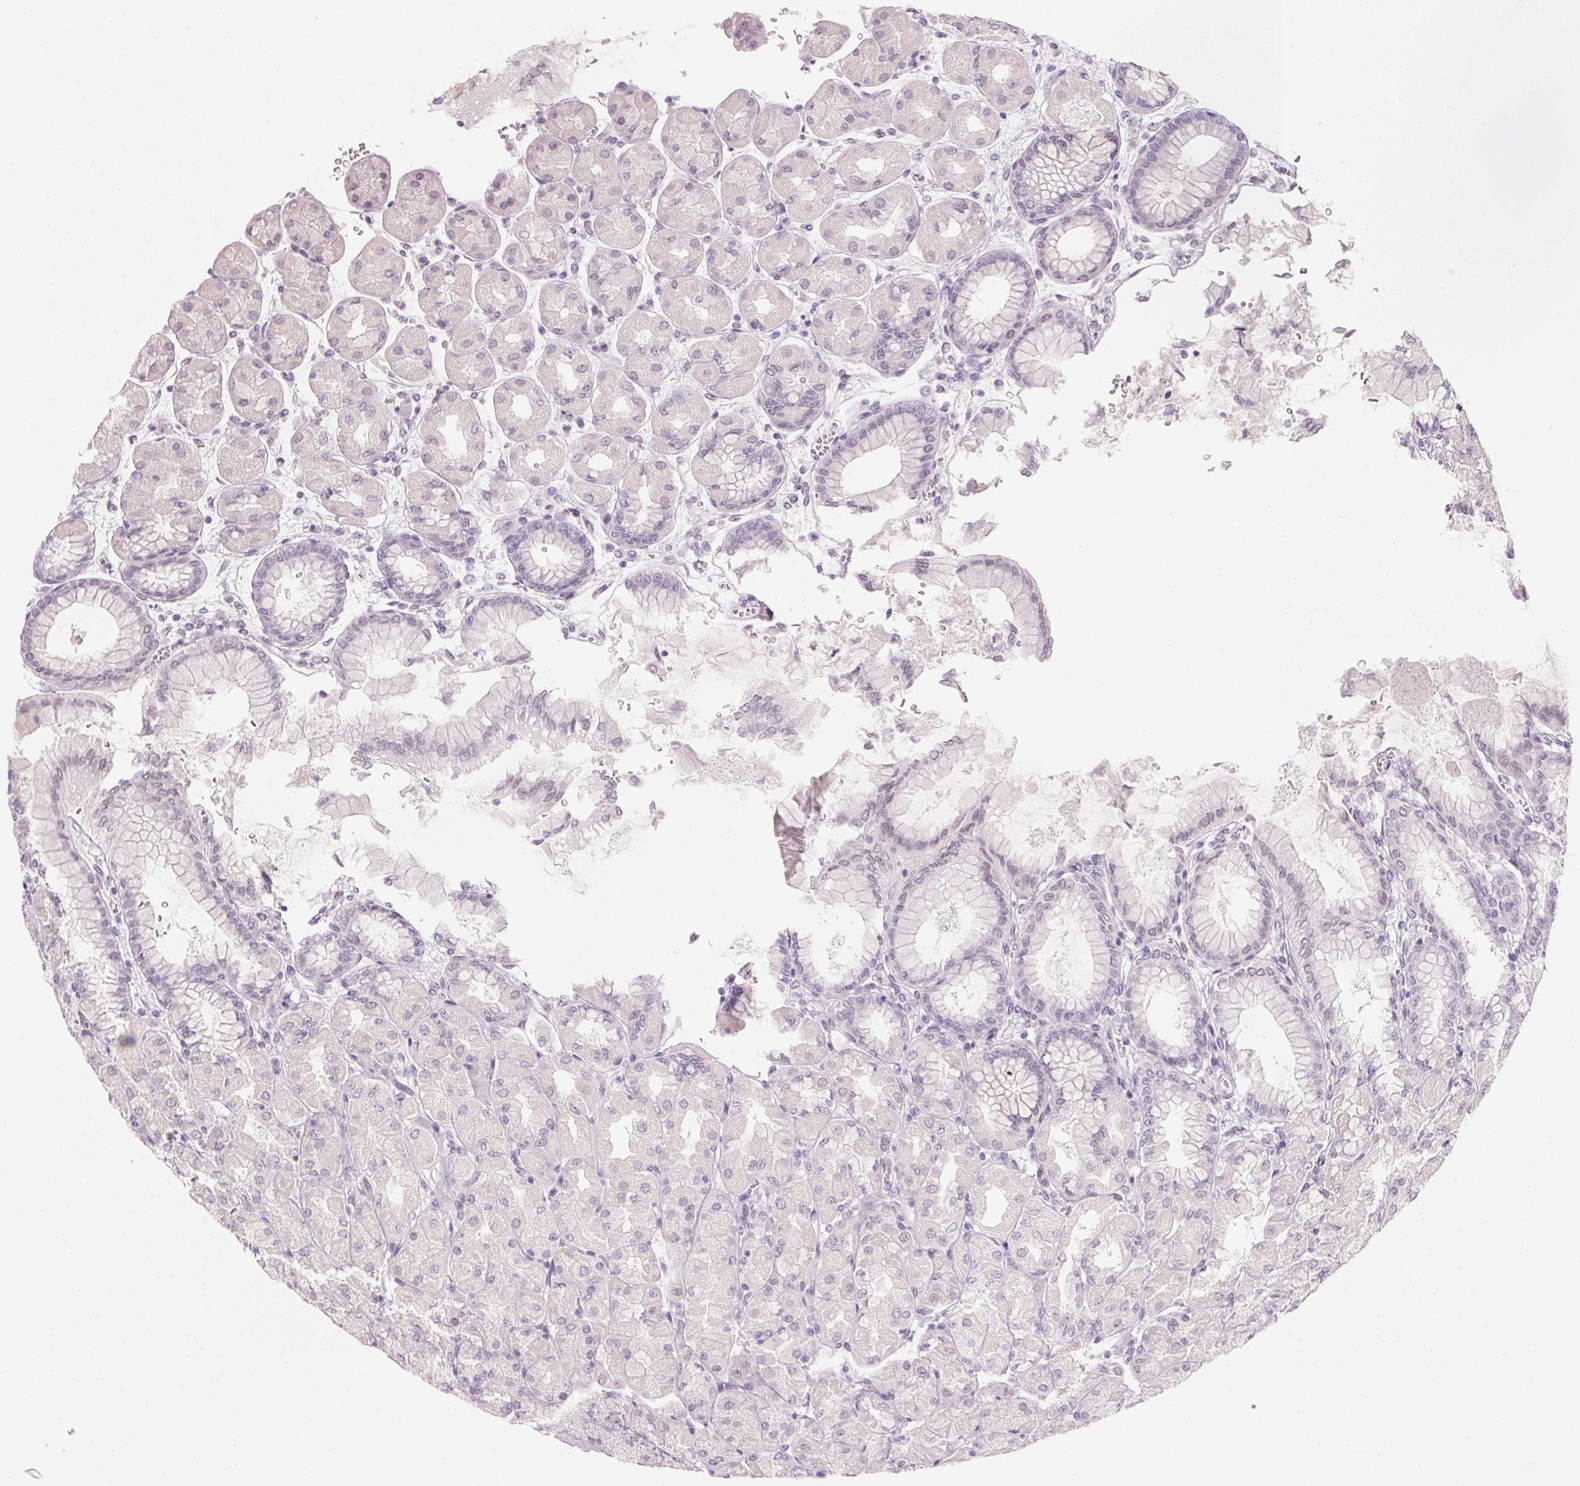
{"staining": {"intensity": "weak", "quantity": "<25%", "location": "cytoplasmic/membranous,nuclear"}, "tissue": "stomach", "cell_type": "Glandular cells", "image_type": "normal", "snomed": [{"axis": "morphology", "description": "Normal tissue, NOS"}, {"axis": "topography", "description": "Stomach, upper"}], "caption": "Glandular cells show no significant staining in normal stomach.", "gene": "KCNQ2", "patient": {"sex": "female", "age": 56}}